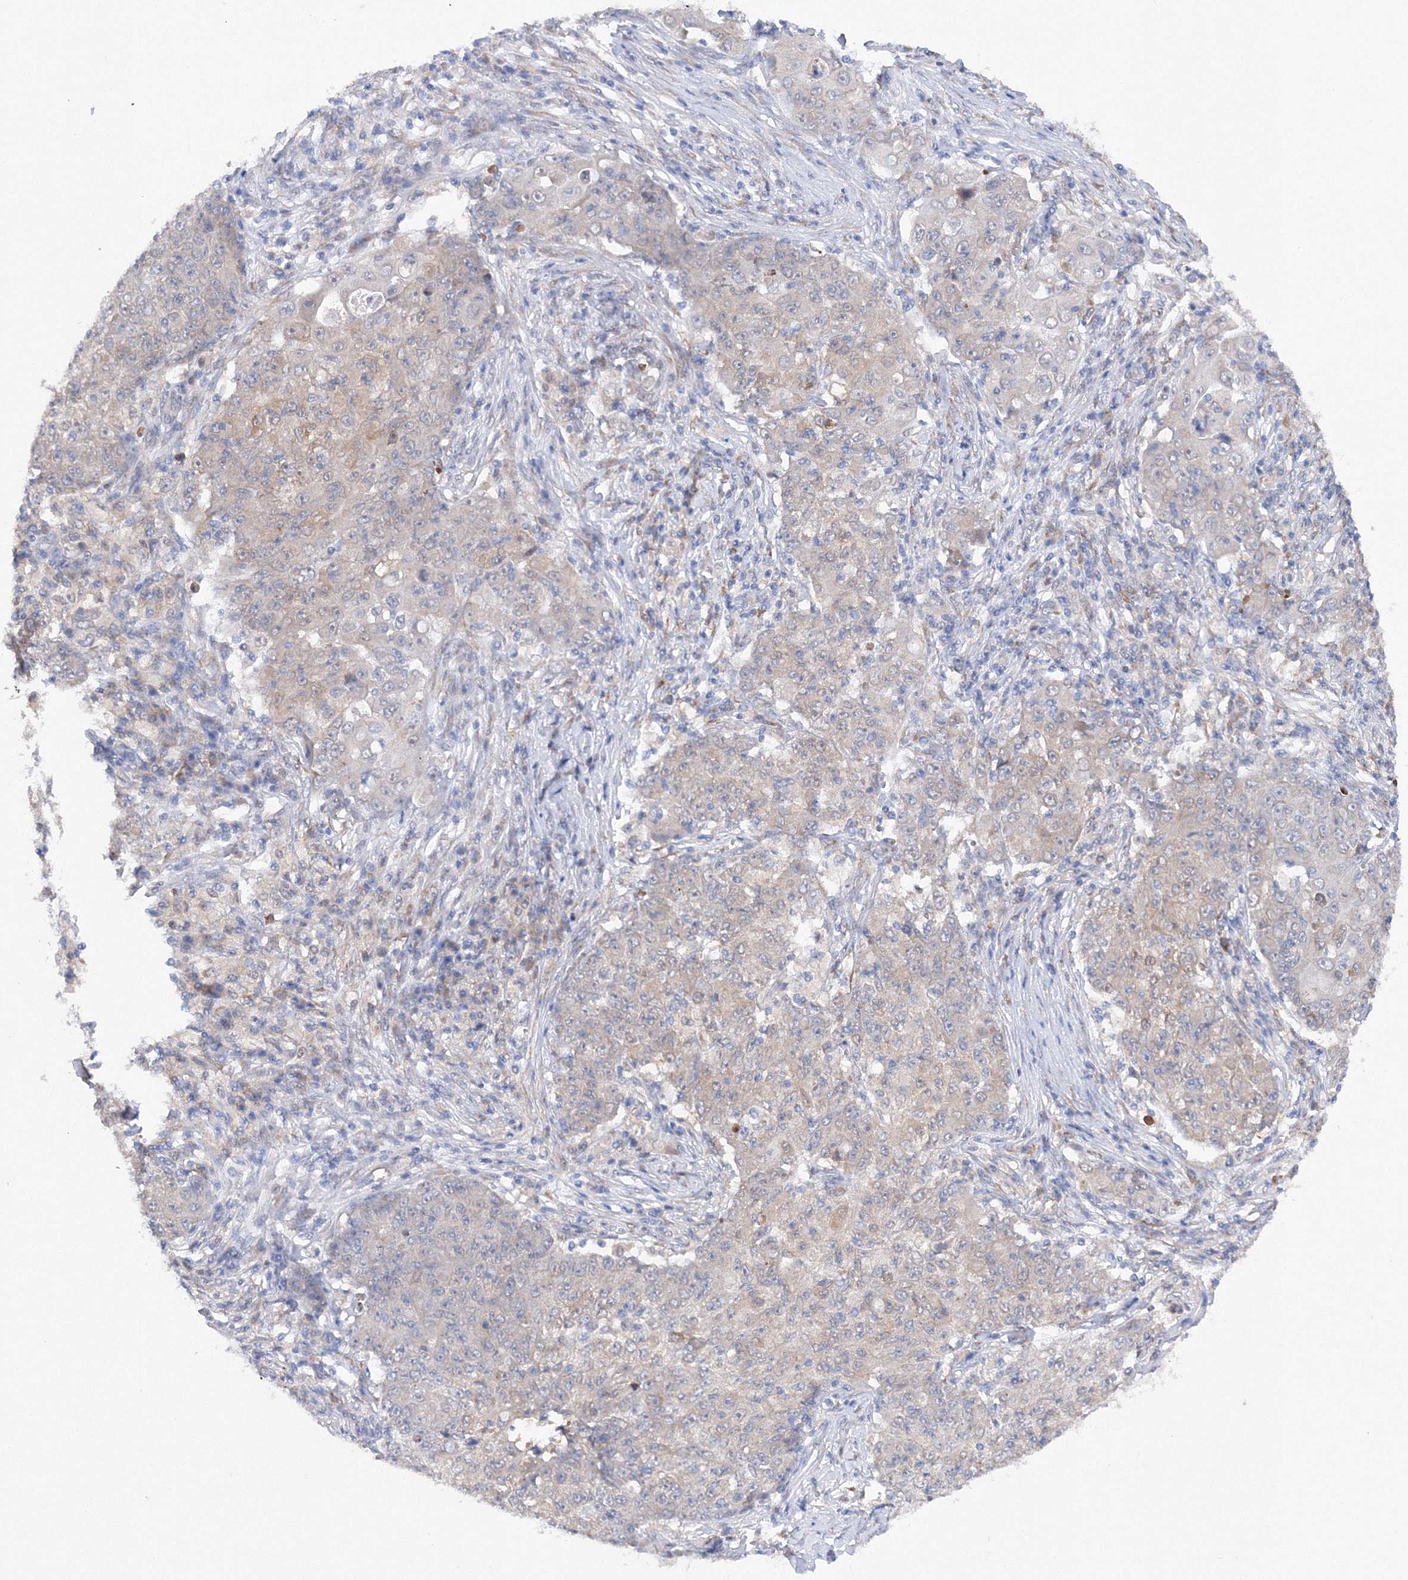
{"staining": {"intensity": "weak", "quantity": "<25%", "location": "cytoplasmic/membranous"}, "tissue": "ovarian cancer", "cell_type": "Tumor cells", "image_type": "cancer", "snomed": [{"axis": "morphology", "description": "Carcinoma, endometroid"}, {"axis": "topography", "description": "Ovary"}], "caption": "Tumor cells are negative for protein expression in human ovarian cancer (endometroid carcinoma).", "gene": "DIS3L2", "patient": {"sex": "female", "age": 42}}